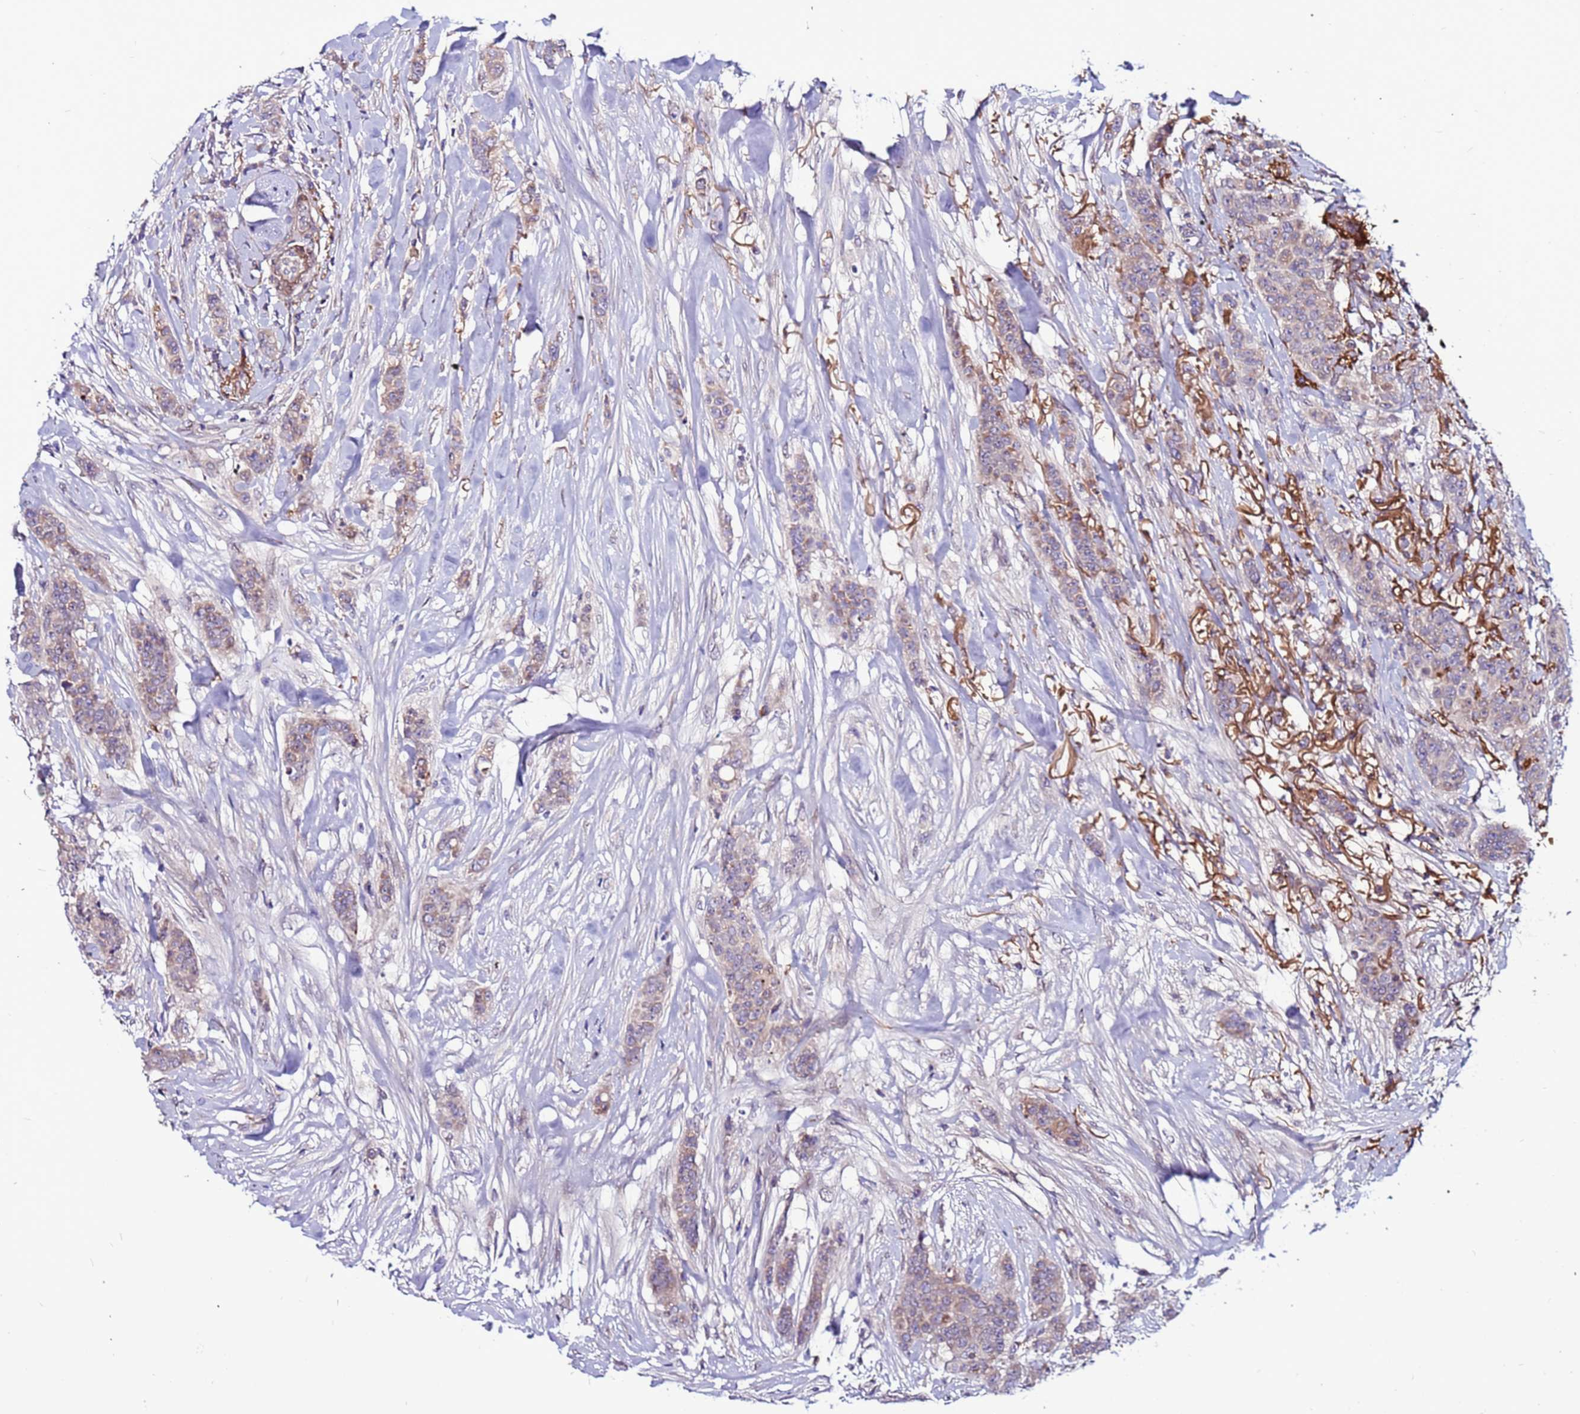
{"staining": {"intensity": "weak", "quantity": "25%-75%", "location": "cytoplasmic/membranous"}, "tissue": "breast cancer", "cell_type": "Tumor cells", "image_type": "cancer", "snomed": [{"axis": "morphology", "description": "Duct carcinoma"}, {"axis": "topography", "description": "Breast"}], "caption": "Protein expression analysis of human breast intraductal carcinoma reveals weak cytoplasmic/membranous staining in approximately 25%-75% of tumor cells. The staining was performed using DAB (3,3'-diaminobenzidine), with brown indicating positive protein expression. Nuclei are stained blue with hematoxylin.", "gene": "CCDC71", "patient": {"sex": "female", "age": 40}}